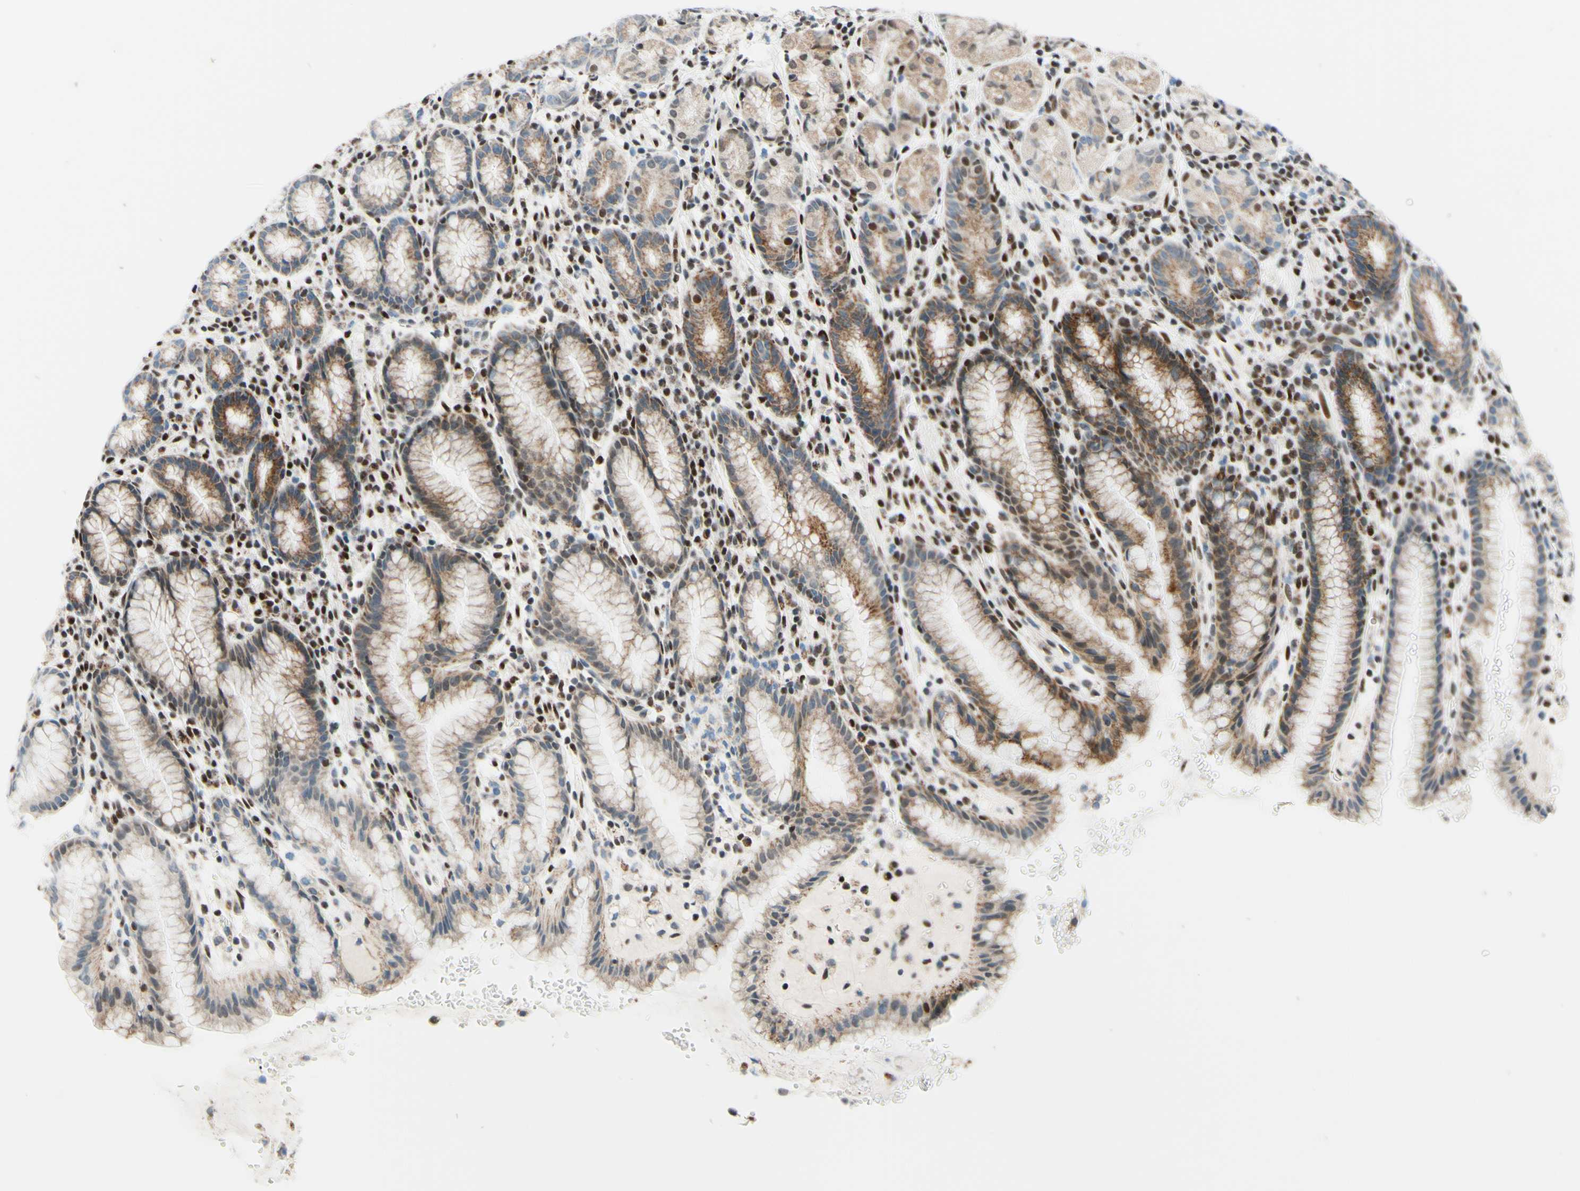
{"staining": {"intensity": "moderate", "quantity": ">75%", "location": "cytoplasmic/membranous"}, "tissue": "stomach", "cell_type": "Glandular cells", "image_type": "normal", "snomed": [{"axis": "morphology", "description": "Normal tissue, NOS"}, {"axis": "topography", "description": "Stomach, lower"}], "caption": "Unremarkable stomach displays moderate cytoplasmic/membranous positivity in about >75% of glandular cells, visualized by immunohistochemistry. (Stains: DAB in brown, nuclei in blue, Microscopy: brightfield microscopy at high magnification).", "gene": "CBX7", "patient": {"sex": "male", "age": 52}}